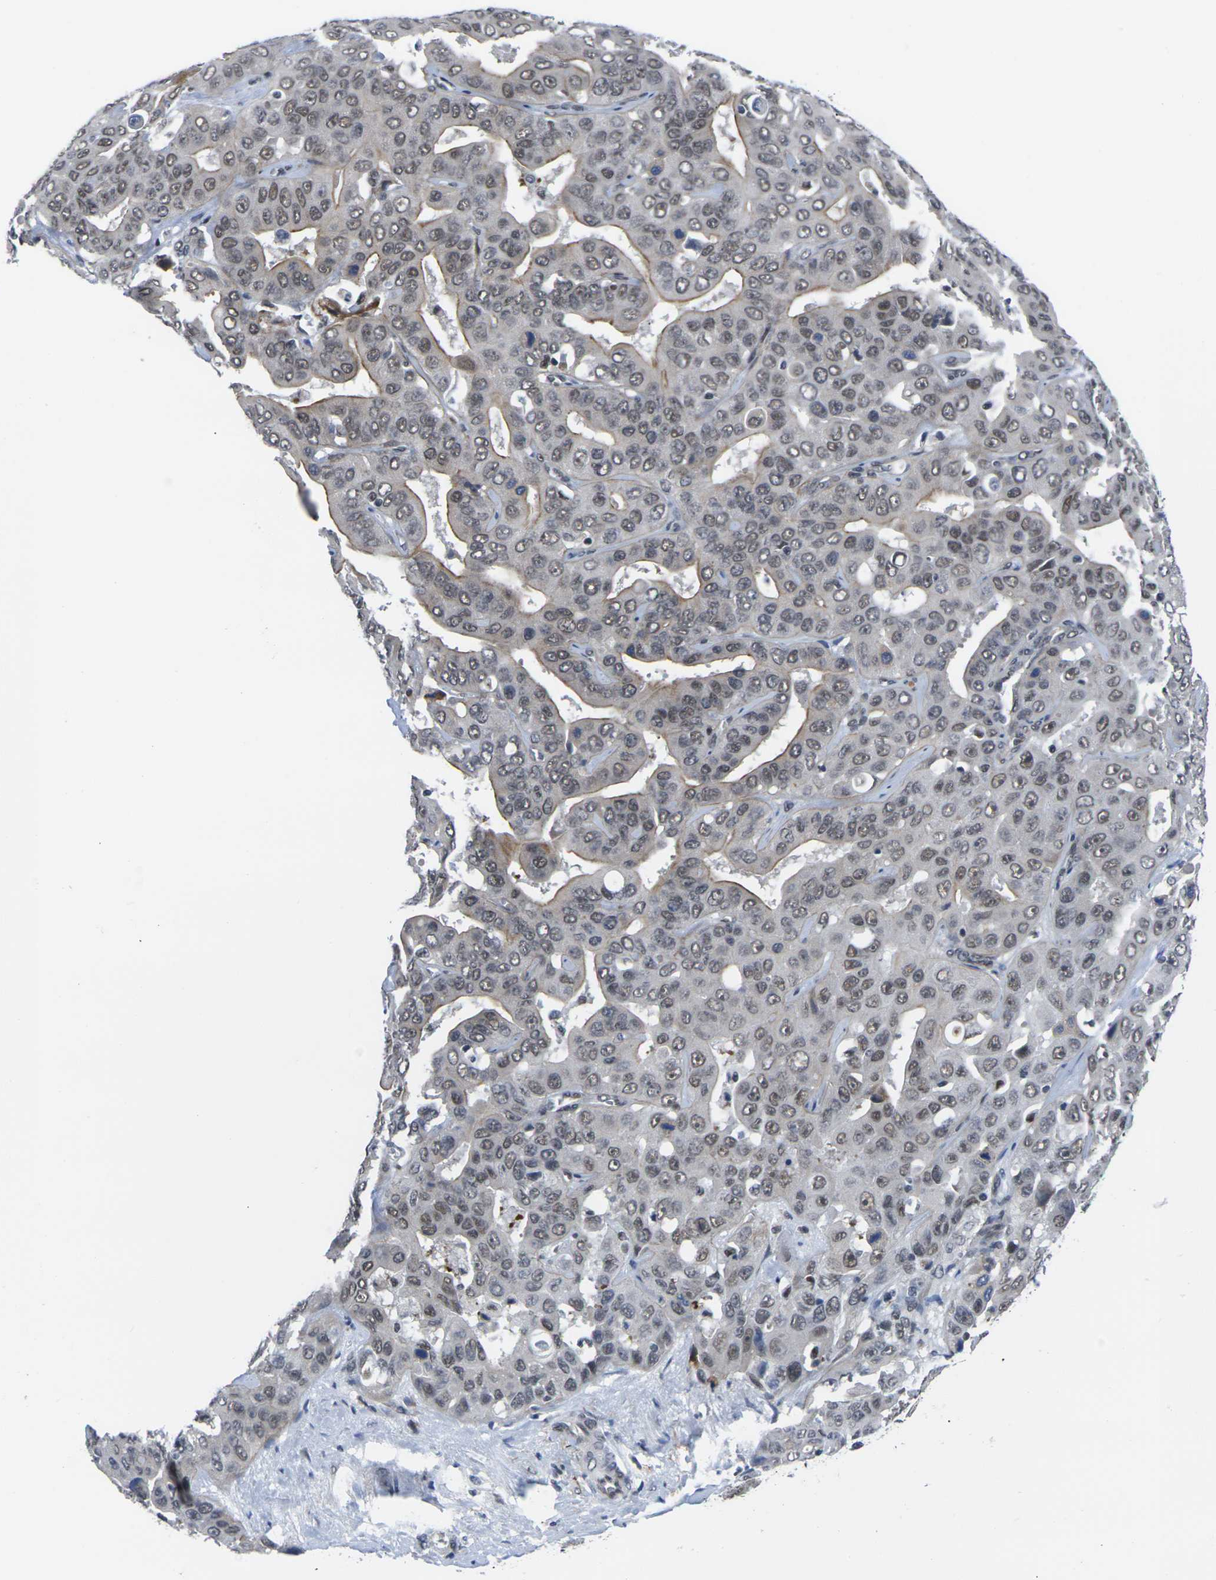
{"staining": {"intensity": "weak", "quantity": "25%-75%", "location": "cytoplasmic/membranous,nuclear"}, "tissue": "liver cancer", "cell_type": "Tumor cells", "image_type": "cancer", "snomed": [{"axis": "morphology", "description": "Cholangiocarcinoma"}, {"axis": "topography", "description": "Liver"}], "caption": "Immunohistochemistry (IHC) histopathology image of neoplastic tissue: liver cancer (cholangiocarcinoma) stained using immunohistochemistry displays low levels of weak protein expression localized specifically in the cytoplasmic/membranous and nuclear of tumor cells, appearing as a cytoplasmic/membranous and nuclear brown color.", "gene": "RBM7", "patient": {"sex": "female", "age": 52}}